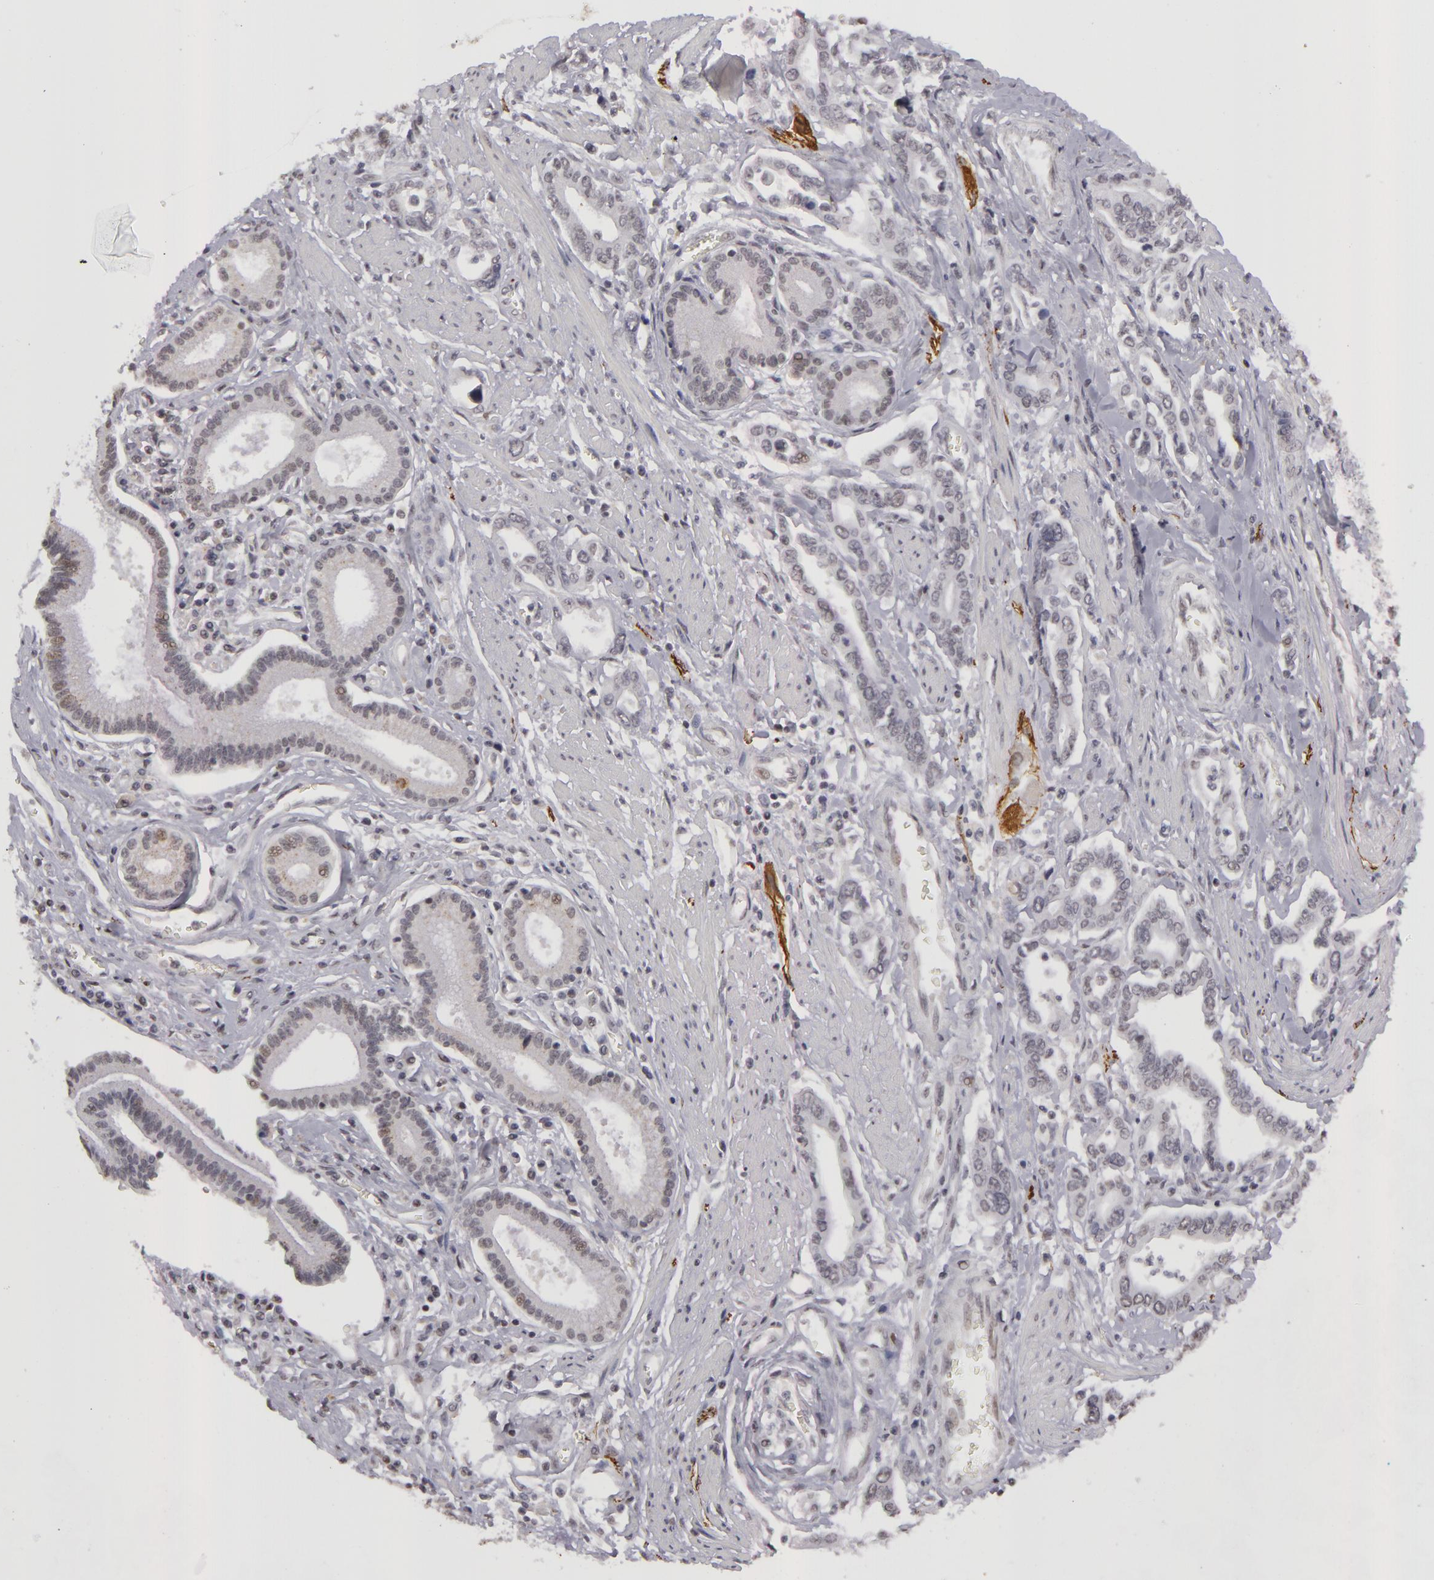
{"staining": {"intensity": "weak", "quantity": "<25%", "location": "nuclear"}, "tissue": "pancreatic cancer", "cell_type": "Tumor cells", "image_type": "cancer", "snomed": [{"axis": "morphology", "description": "Adenocarcinoma, NOS"}, {"axis": "topography", "description": "Pancreas"}], "caption": "IHC micrograph of neoplastic tissue: human pancreatic cancer stained with DAB (3,3'-diaminobenzidine) displays no significant protein positivity in tumor cells. The staining was performed using DAB to visualize the protein expression in brown, while the nuclei were stained in blue with hematoxylin (Magnification: 20x).", "gene": "RRP7A", "patient": {"sex": "female", "age": 57}}